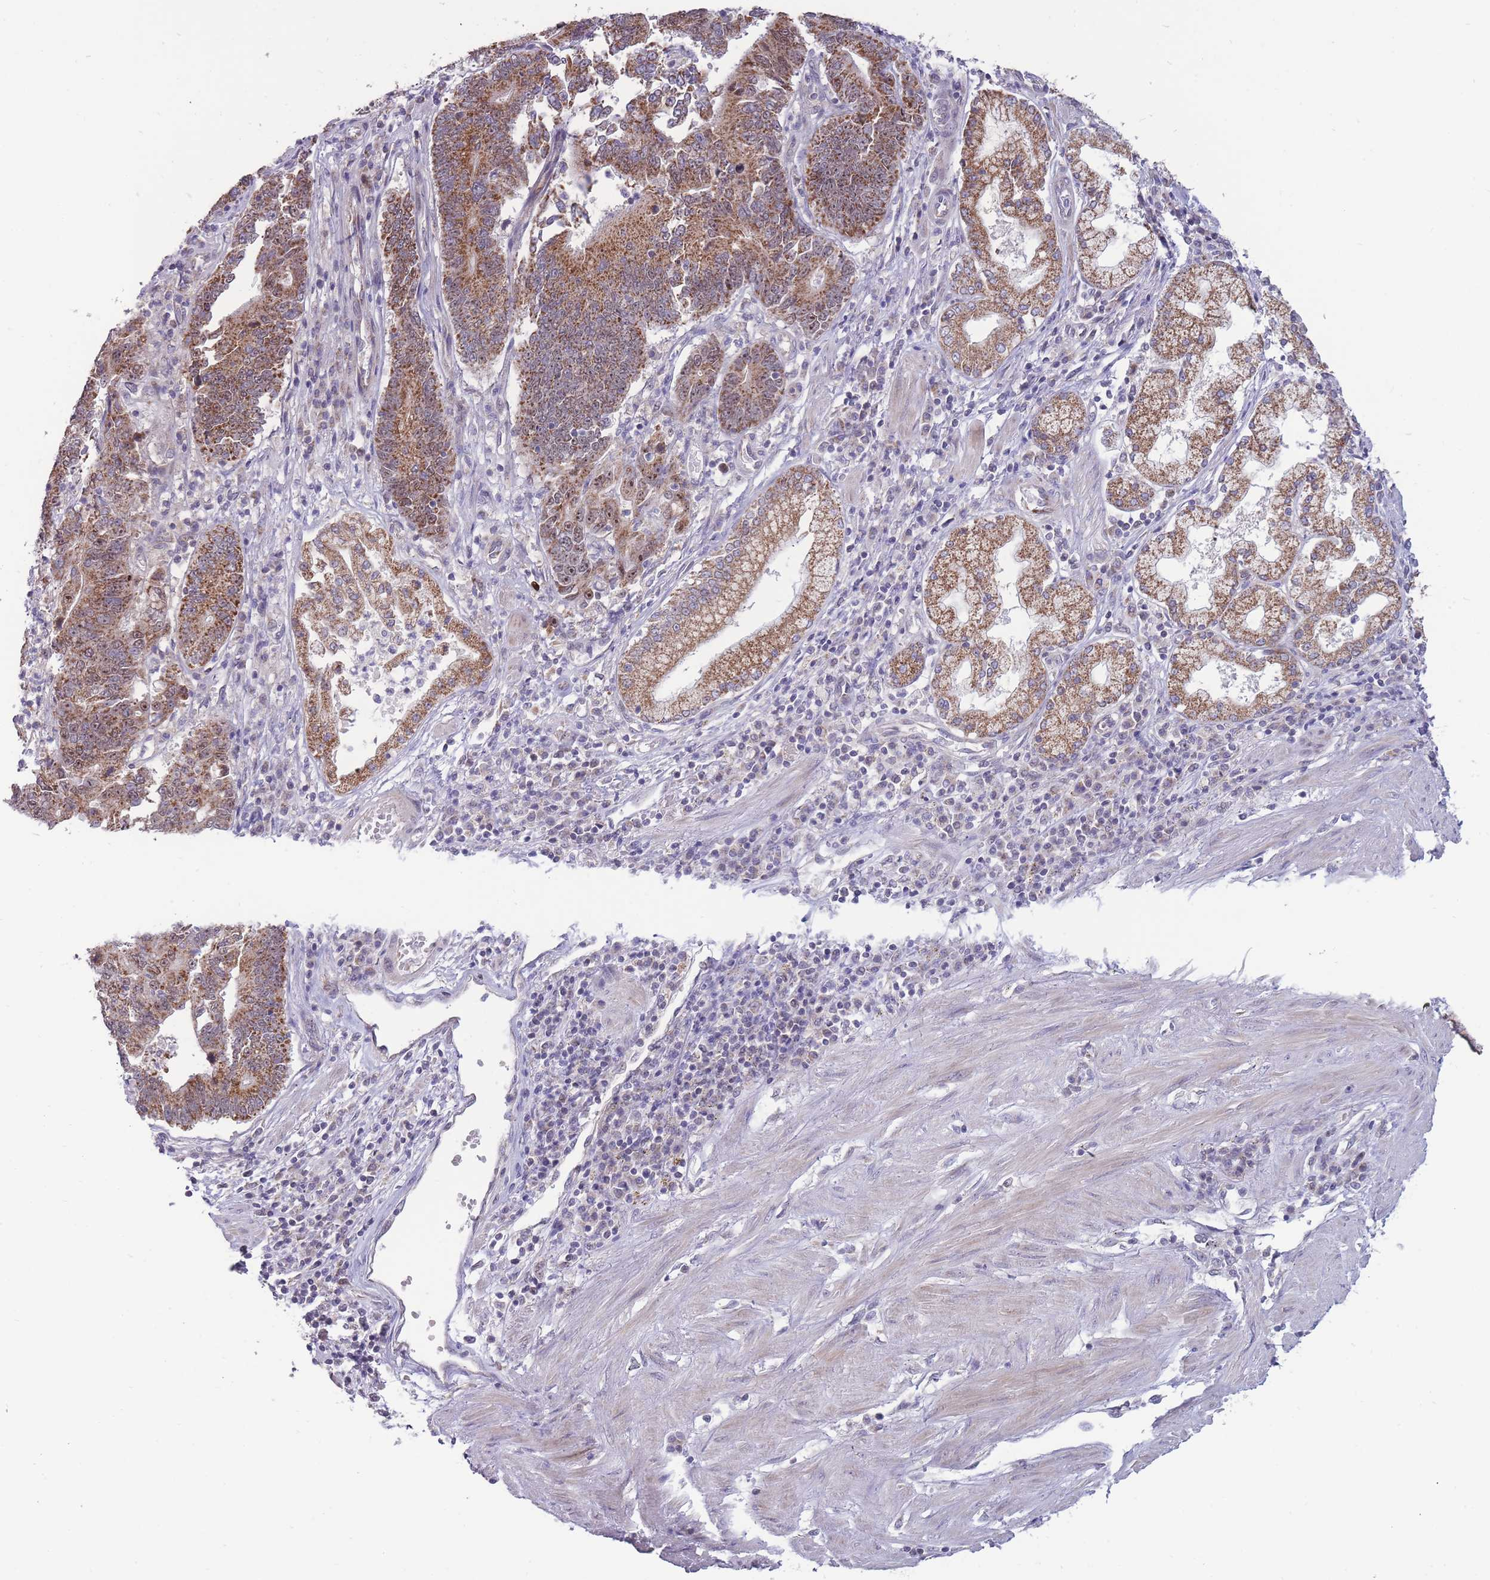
{"staining": {"intensity": "strong", "quantity": ">75%", "location": "cytoplasmic/membranous,nuclear"}, "tissue": "stomach cancer", "cell_type": "Tumor cells", "image_type": "cancer", "snomed": [{"axis": "morphology", "description": "Adenocarcinoma, NOS"}, {"axis": "topography", "description": "Stomach"}], "caption": "Immunohistochemical staining of human stomach adenocarcinoma exhibits strong cytoplasmic/membranous and nuclear protein expression in about >75% of tumor cells.", "gene": "MCIDAS", "patient": {"sex": "male", "age": 59}}